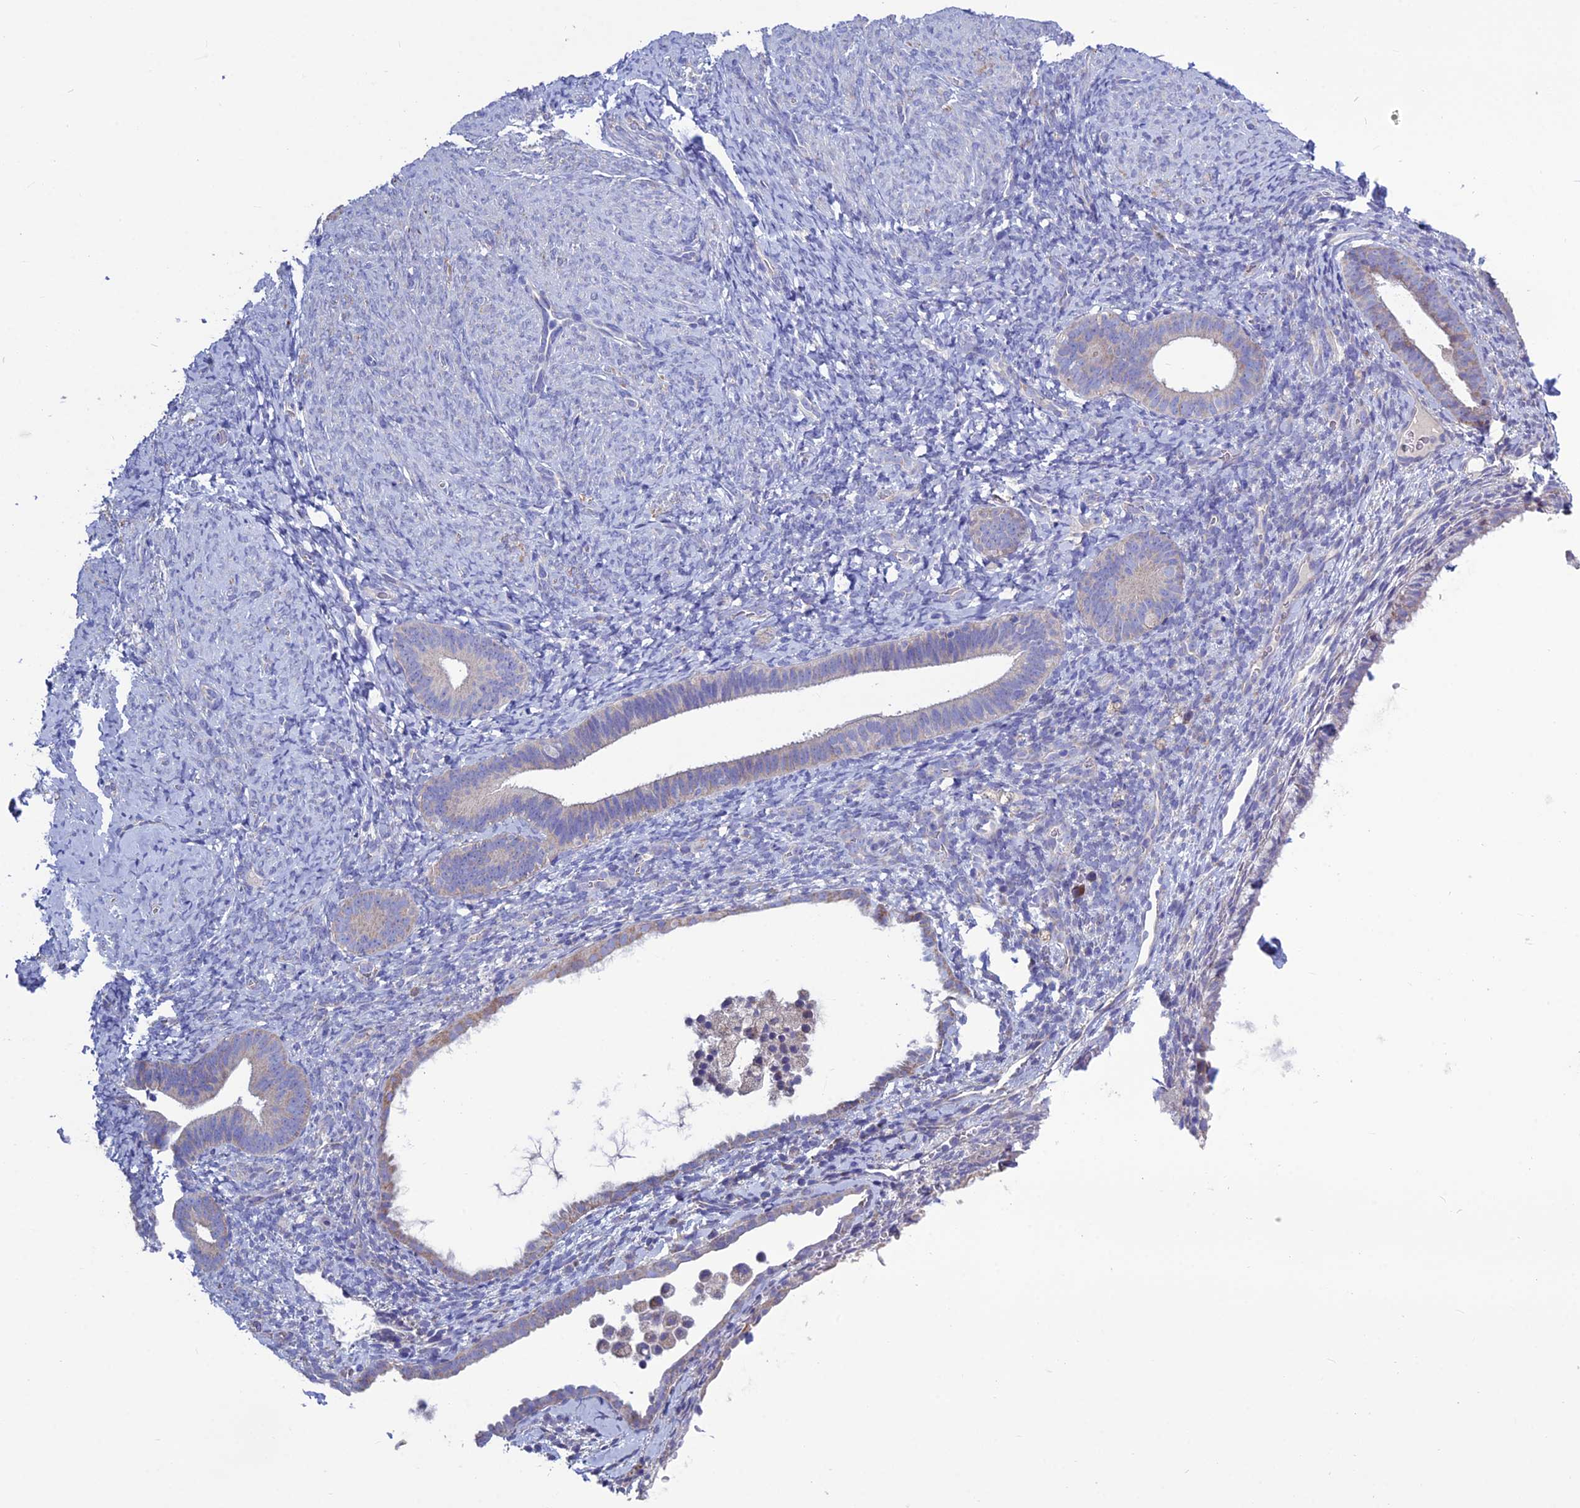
{"staining": {"intensity": "negative", "quantity": "none", "location": "none"}, "tissue": "endometrium", "cell_type": "Cells in endometrial stroma", "image_type": "normal", "snomed": [{"axis": "morphology", "description": "Normal tissue, NOS"}, {"axis": "topography", "description": "Endometrium"}], "caption": "This is an IHC micrograph of benign human endometrium. There is no expression in cells in endometrial stroma.", "gene": "BHMT2", "patient": {"sex": "female", "age": 65}}